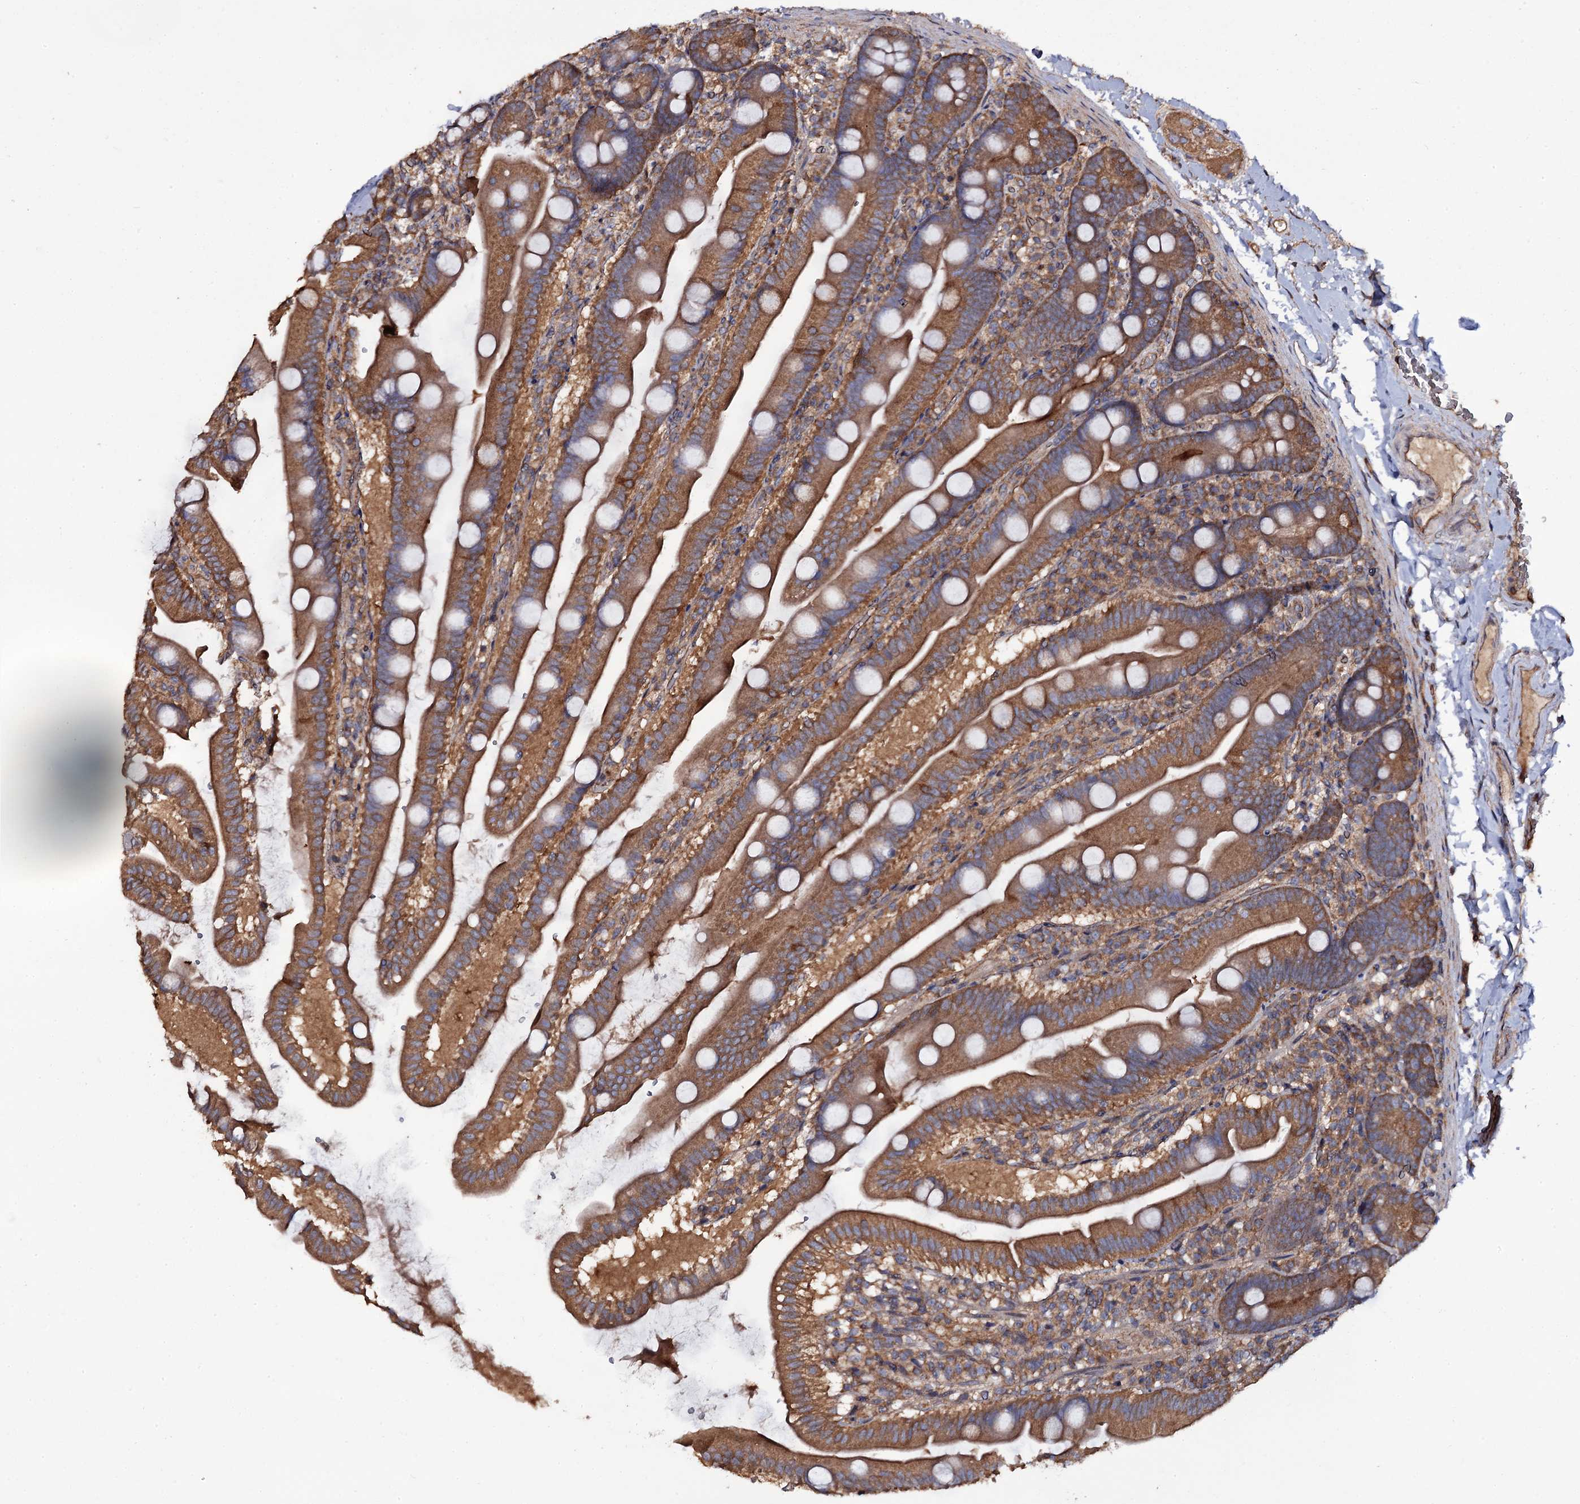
{"staining": {"intensity": "moderate", "quantity": ">75%", "location": "cytoplasmic/membranous"}, "tissue": "small intestine", "cell_type": "Glandular cells", "image_type": "normal", "snomed": [{"axis": "morphology", "description": "Normal tissue, NOS"}, {"axis": "topography", "description": "Small intestine"}], "caption": "This photomicrograph shows immunohistochemistry staining of benign human small intestine, with medium moderate cytoplasmic/membranous expression in about >75% of glandular cells.", "gene": "TTC23", "patient": {"sex": "female", "age": 68}}